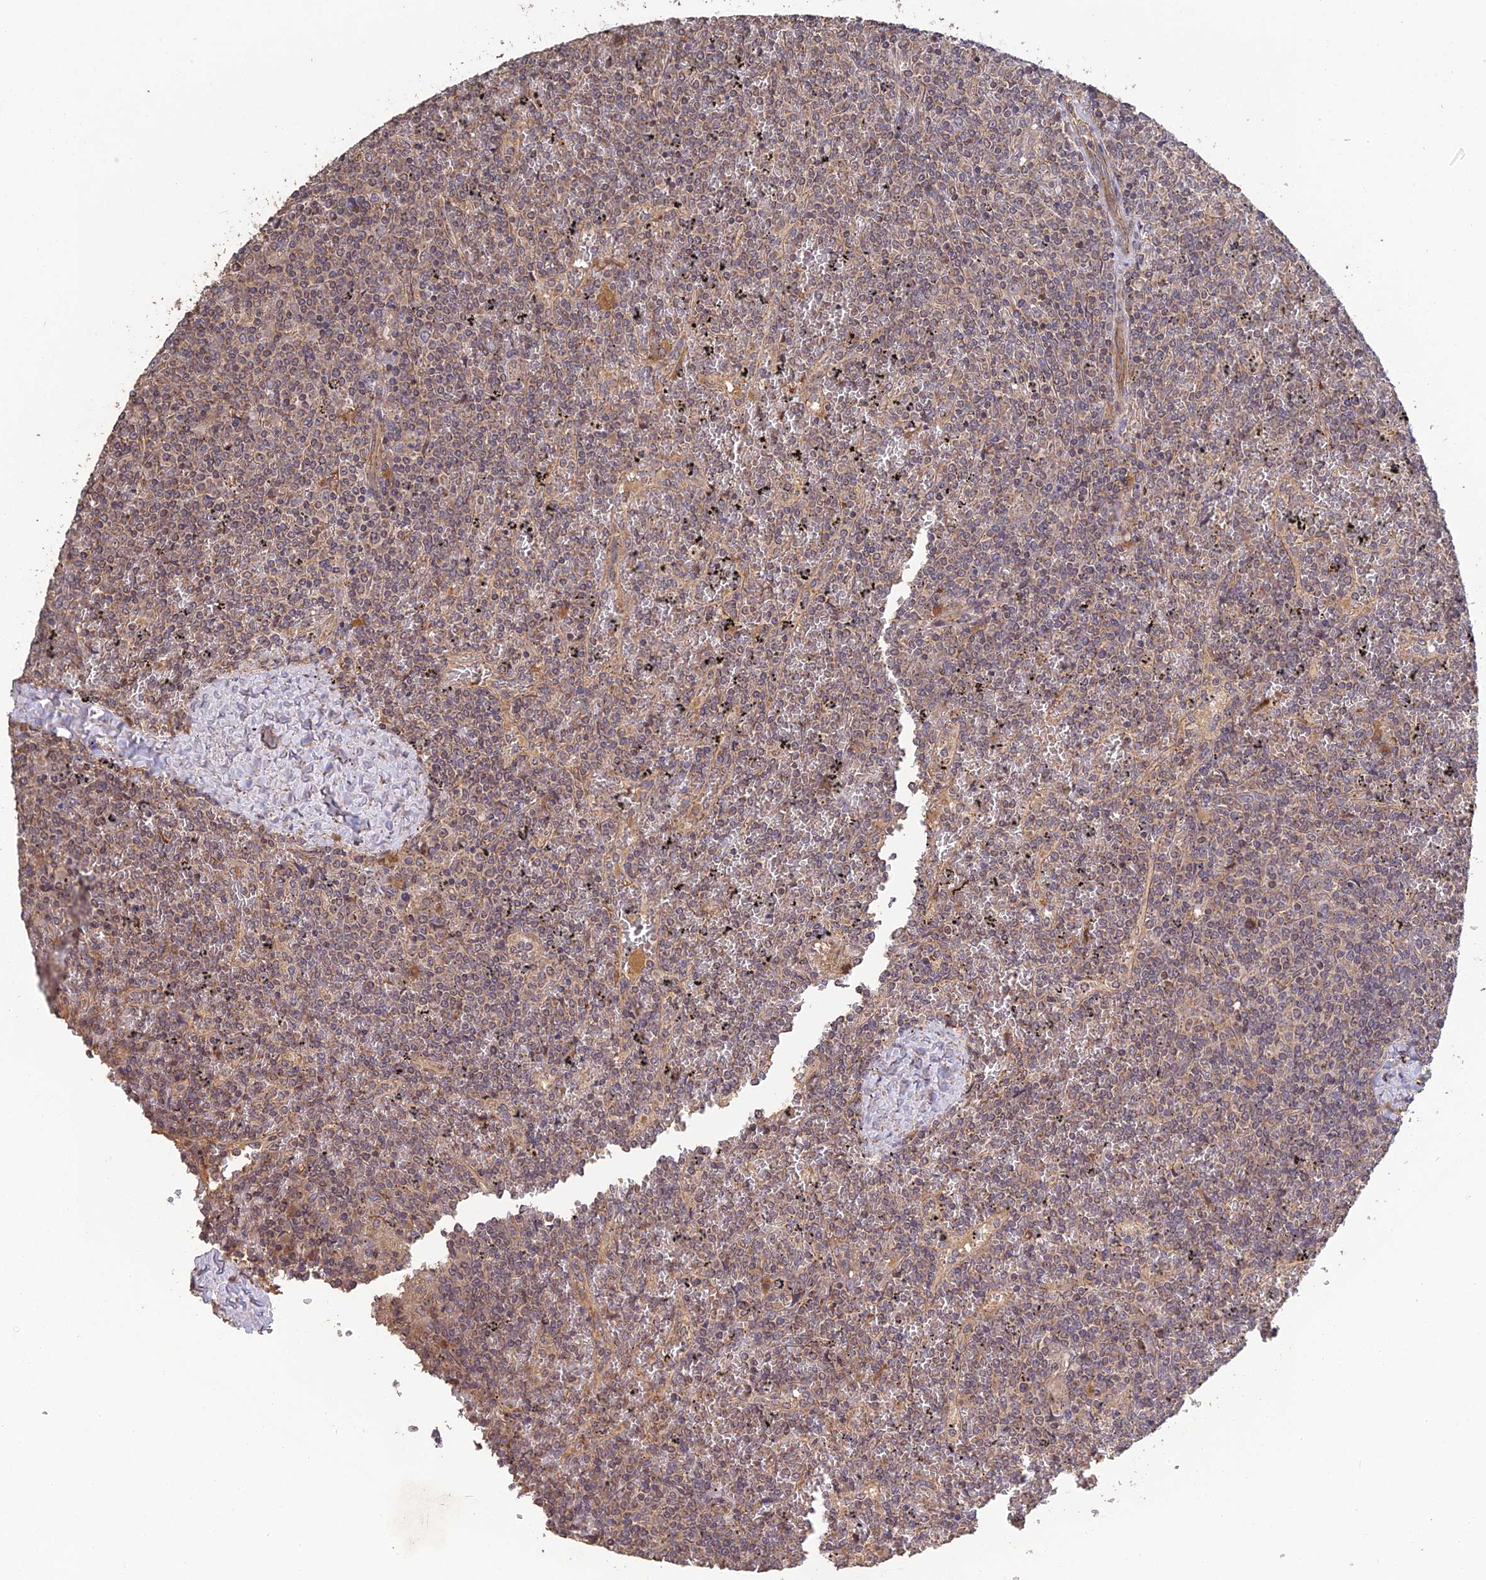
{"staining": {"intensity": "weak", "quantity": "25%-75%", "location": "nuclear"}, "tissue": "lymphoma", "cell_type": "Tumor cells", "image_type": "cancer", "snomed": [{"axis": "morphology", "description": "Malignant lymphoma, non-Hodgkin's type, Low grade"}, {"axis": "topography", "description": "Spleen"}], "caption": "Brown immunohistochemical staining in low-grade malignant lymphoma, non-Hodgkin's type demonstrates weak nuclear positivity in approximately 25%-75% of tumor cells. The staining was performed using DAB, with brown indicating positive protein expression. Nuclei are stained blue with hematoxylin.", "gene": "ARHGAP40", "patient": {"sex": "female", "age": 19}}